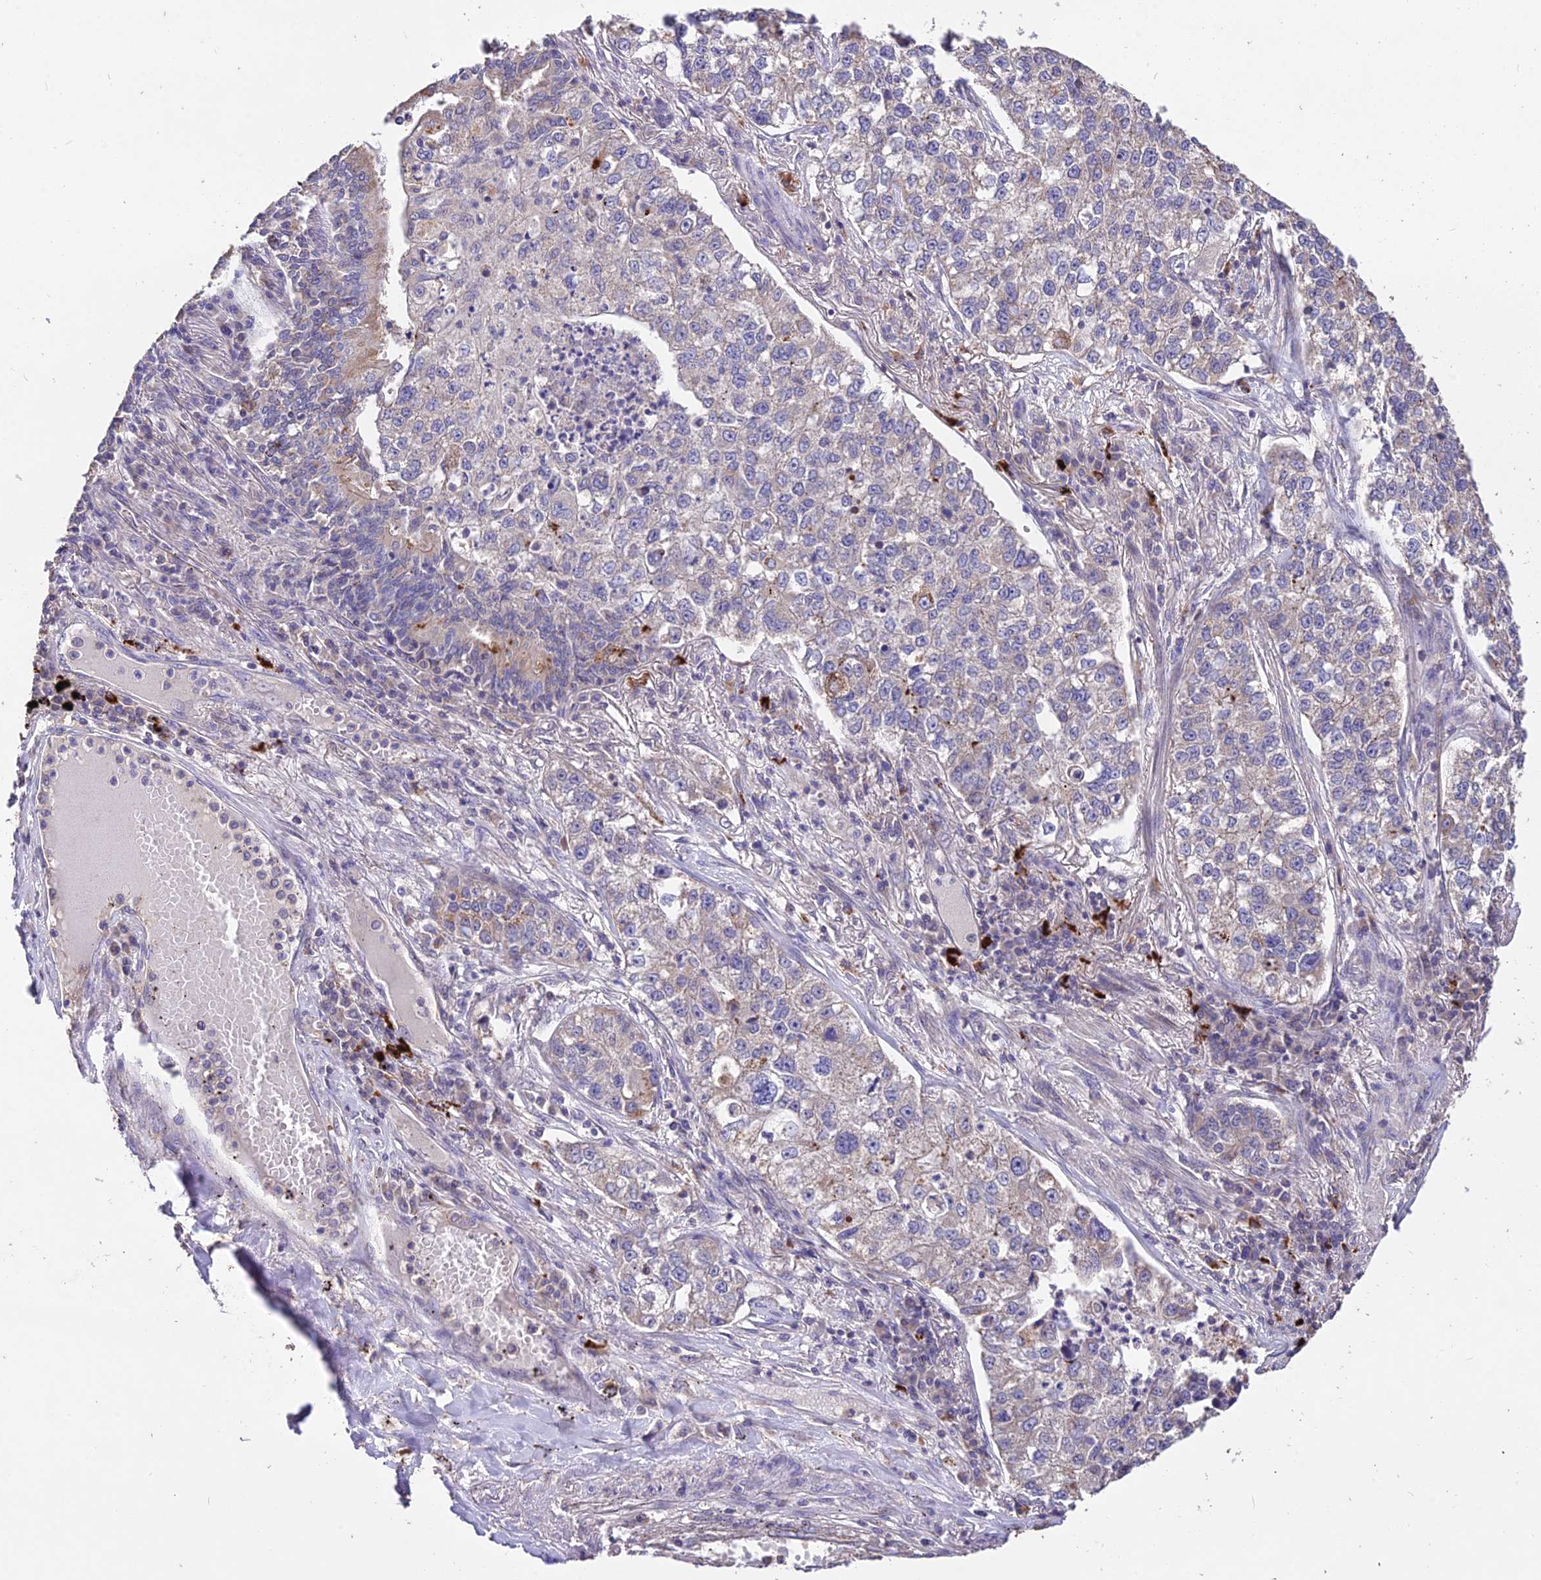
{"staining": {"intensity": "weak", "quantity": "<25%", "location": "cytoplasmic/membranous"}, "tissue": "lung cancer", "cell_type": "Tumor cells", "image_type": "cancer", "snomed": [{"axis": "morphology", "description": "Adenocarcinoma, NOS"}, {"axis": "topography", "description": "Lung"}], "caption": "High power microscopy histopathology image of an immunohistochemistry (IHC) image of lung cancer, revealing no significant positivity in tumor cells.", "gene": "SDHD", "patient": {"sex": "male", "age": 49}}